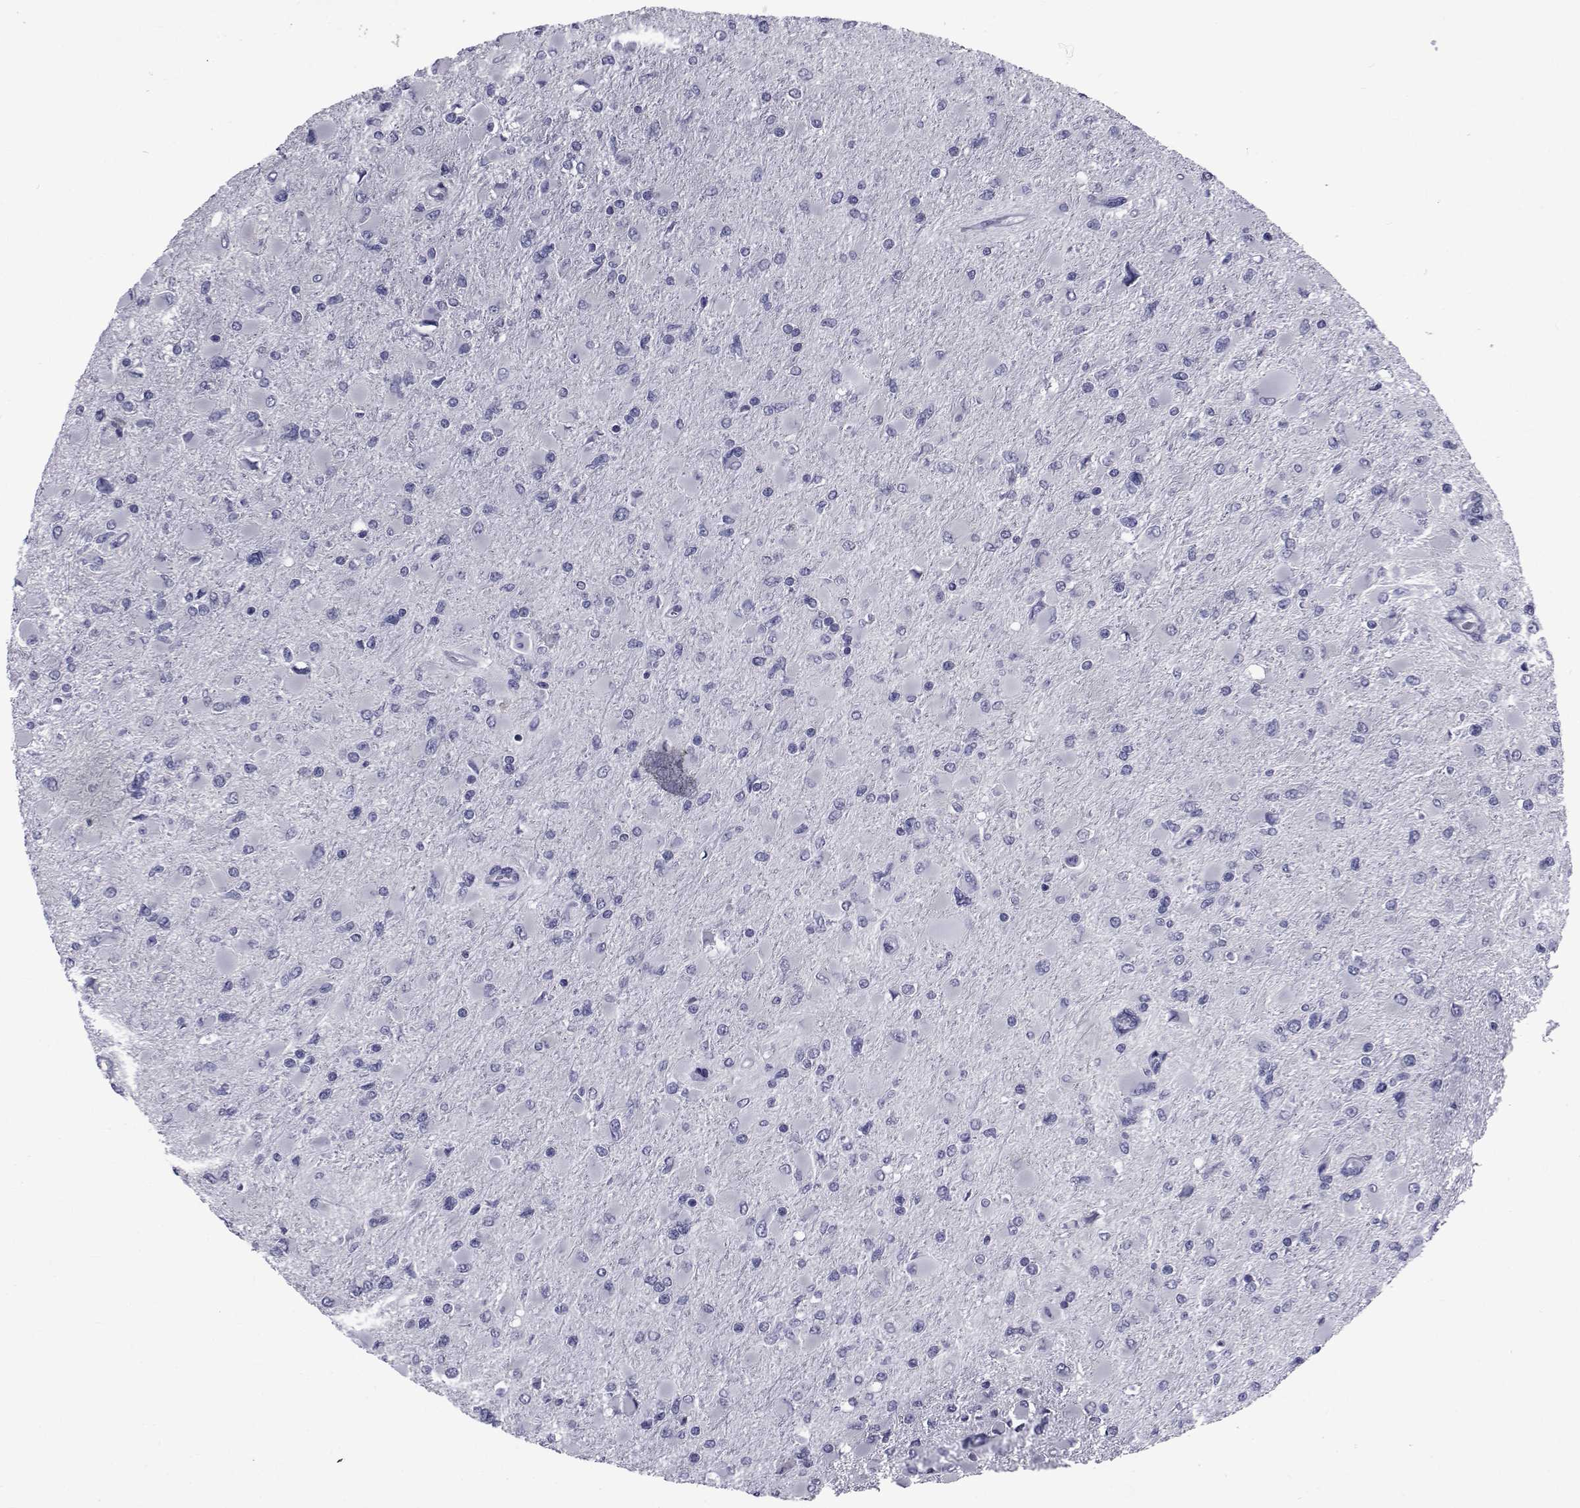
{"staining": {"intensity": "negative", "quantity": "none", "location": "none"}, "tissue": "glioma", "cell_type": "Tumor cells", "image_type": "cancer", "snomed": [{"axis": "morphology", "description": "Glioma, malignant, High grade"}, {"axis": "topography", "description": "Cerebral cortex"}], "caption": "Protein analysis of high-grade glioma (malignant) displays no significant expression in tumor cells. Nuclei are stained in blue.", "gene": "GKAP1", "patient": {"sex": "female", "age": 36}}